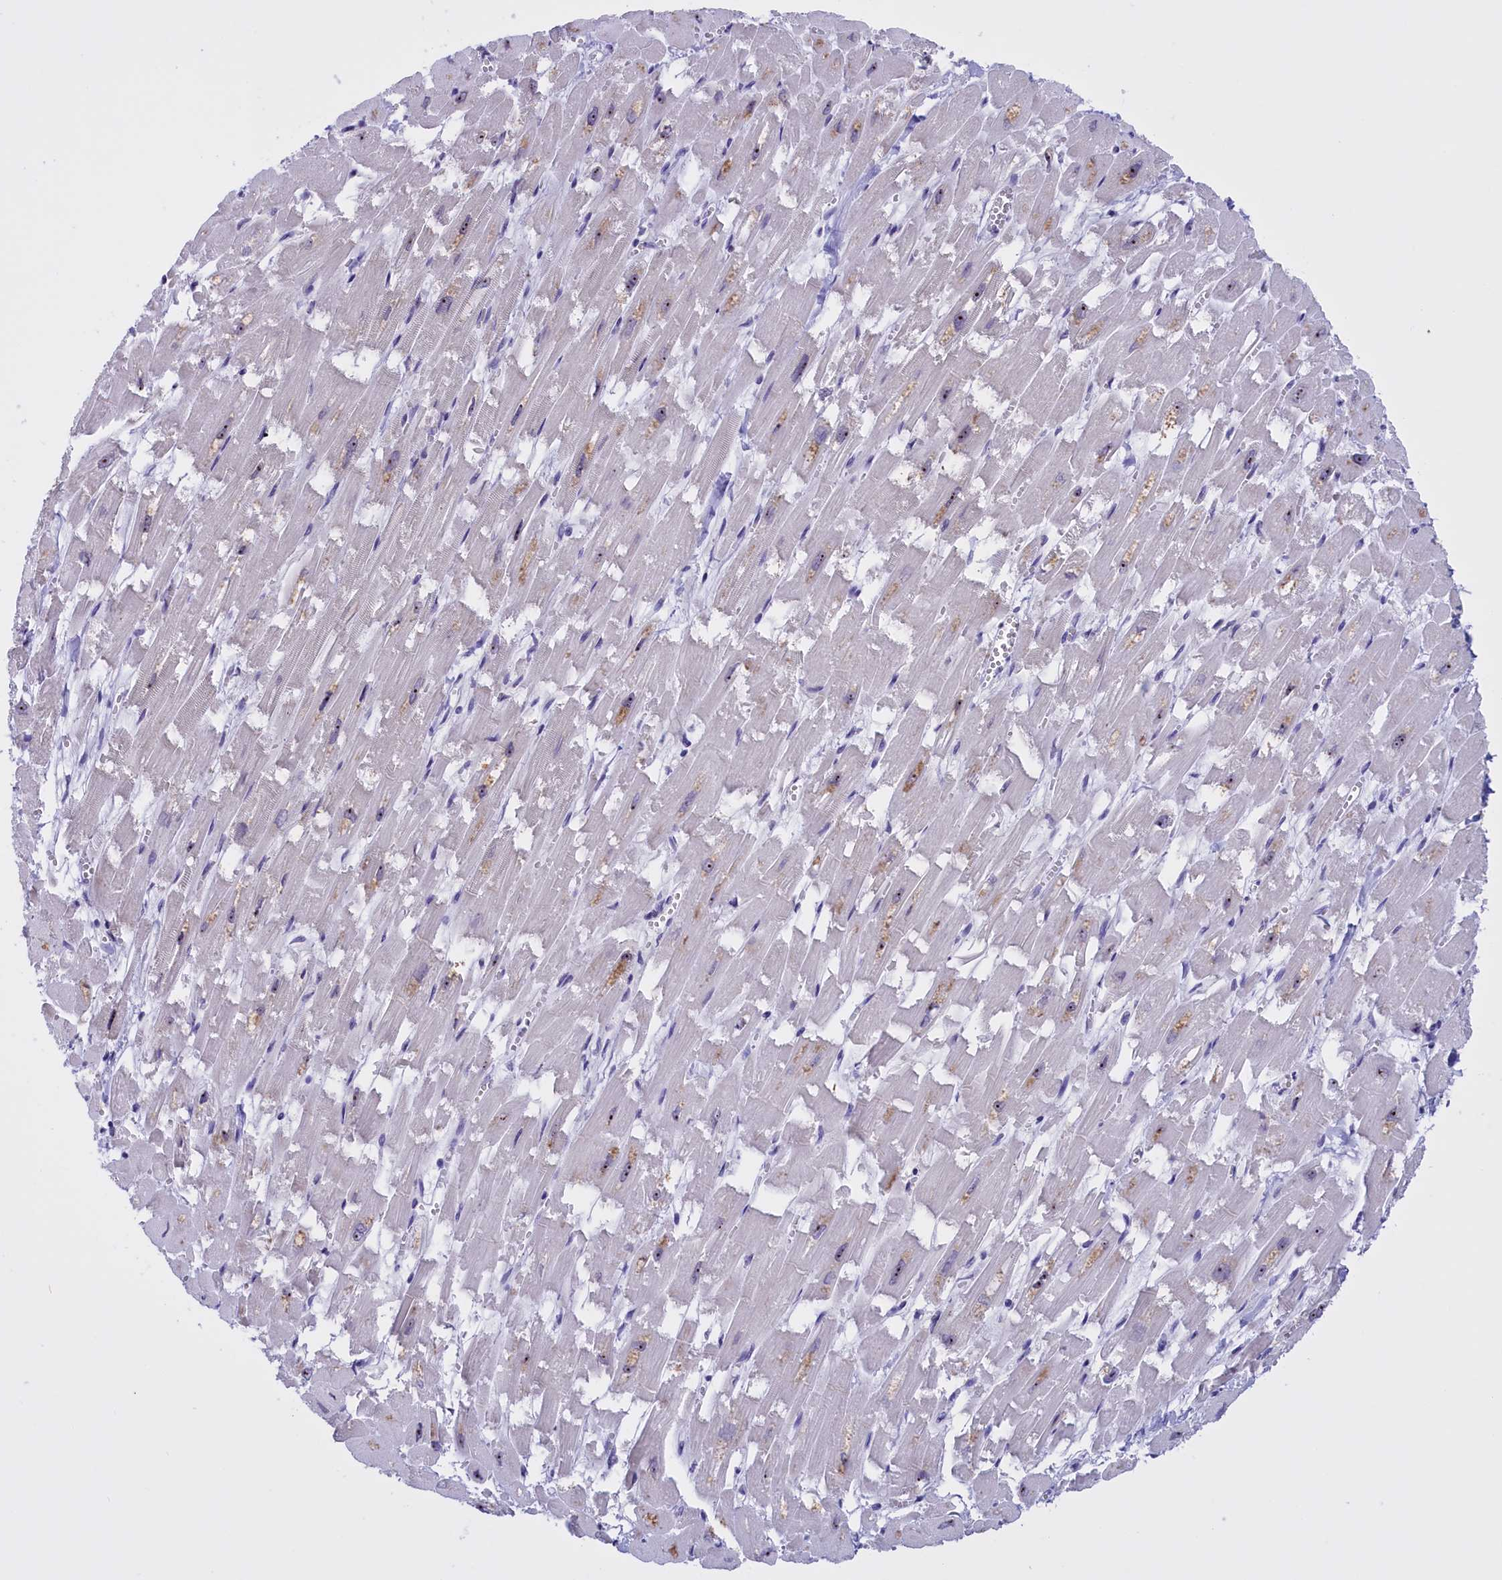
{"staining": {"intensity": "moderate", "quantity": "<25%", "location": "cytoplasmic/membranous"}, "tissue": "heart muscle", "cell_type": "Cardiomyocytes", "image_type": "normal", "snomed": [{"axis": "morphology", "description": "Normal tissue, NOS"}, {"axis": "topography", "description": "Heart"}], "caption": "Moderate cytoplasmic/membranous protein staining is present in approximately <25% of cardiomyocytes in heart muscle. (Stains: DAB in brown, nuclei in blue, Microscopy: brightfield microscopy at high magnification).", "gene": "TBL3", "patient": {"sex": "male", "age": 54}}